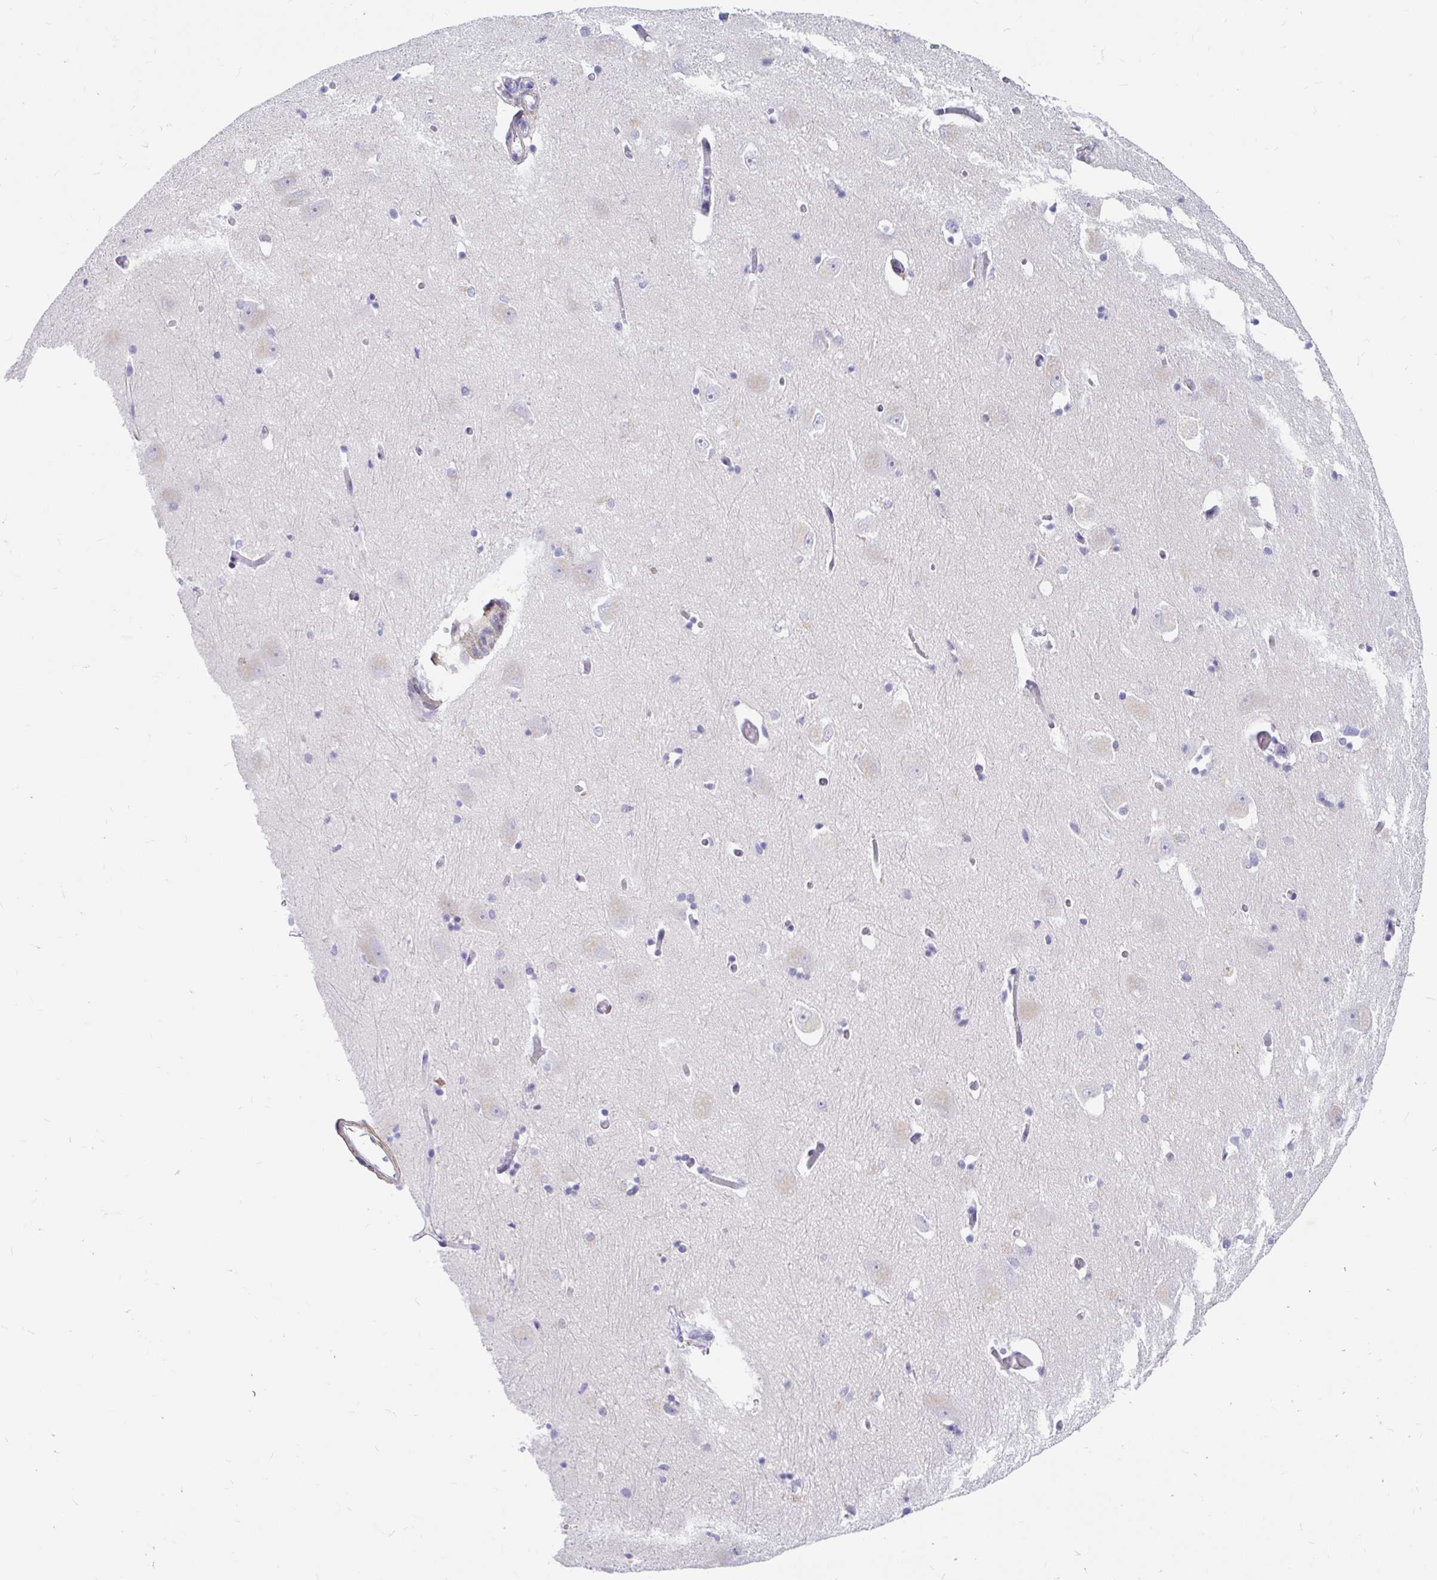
{"staining": {"intensity": "negative", "quantity": "none", "location": "none"}, "tissue": "caudate", "cell_type": "Glial cells", "image_type": "normal", "snomed": [{"axis": "morphology", "description": "Normal tissue, NOS"}, {"axis": "topography", "description": "Lateral ventricle wall"}, {"axis": "topography", "description": "Hippocampus"}], "caption": "IHC photomicrograph of normal caudate: human caudate stained with DAB reveals no significant protein positivity in glial cells.", "gene": "PPP1R1B", "patient": {"sex": "female", "age": 63}}